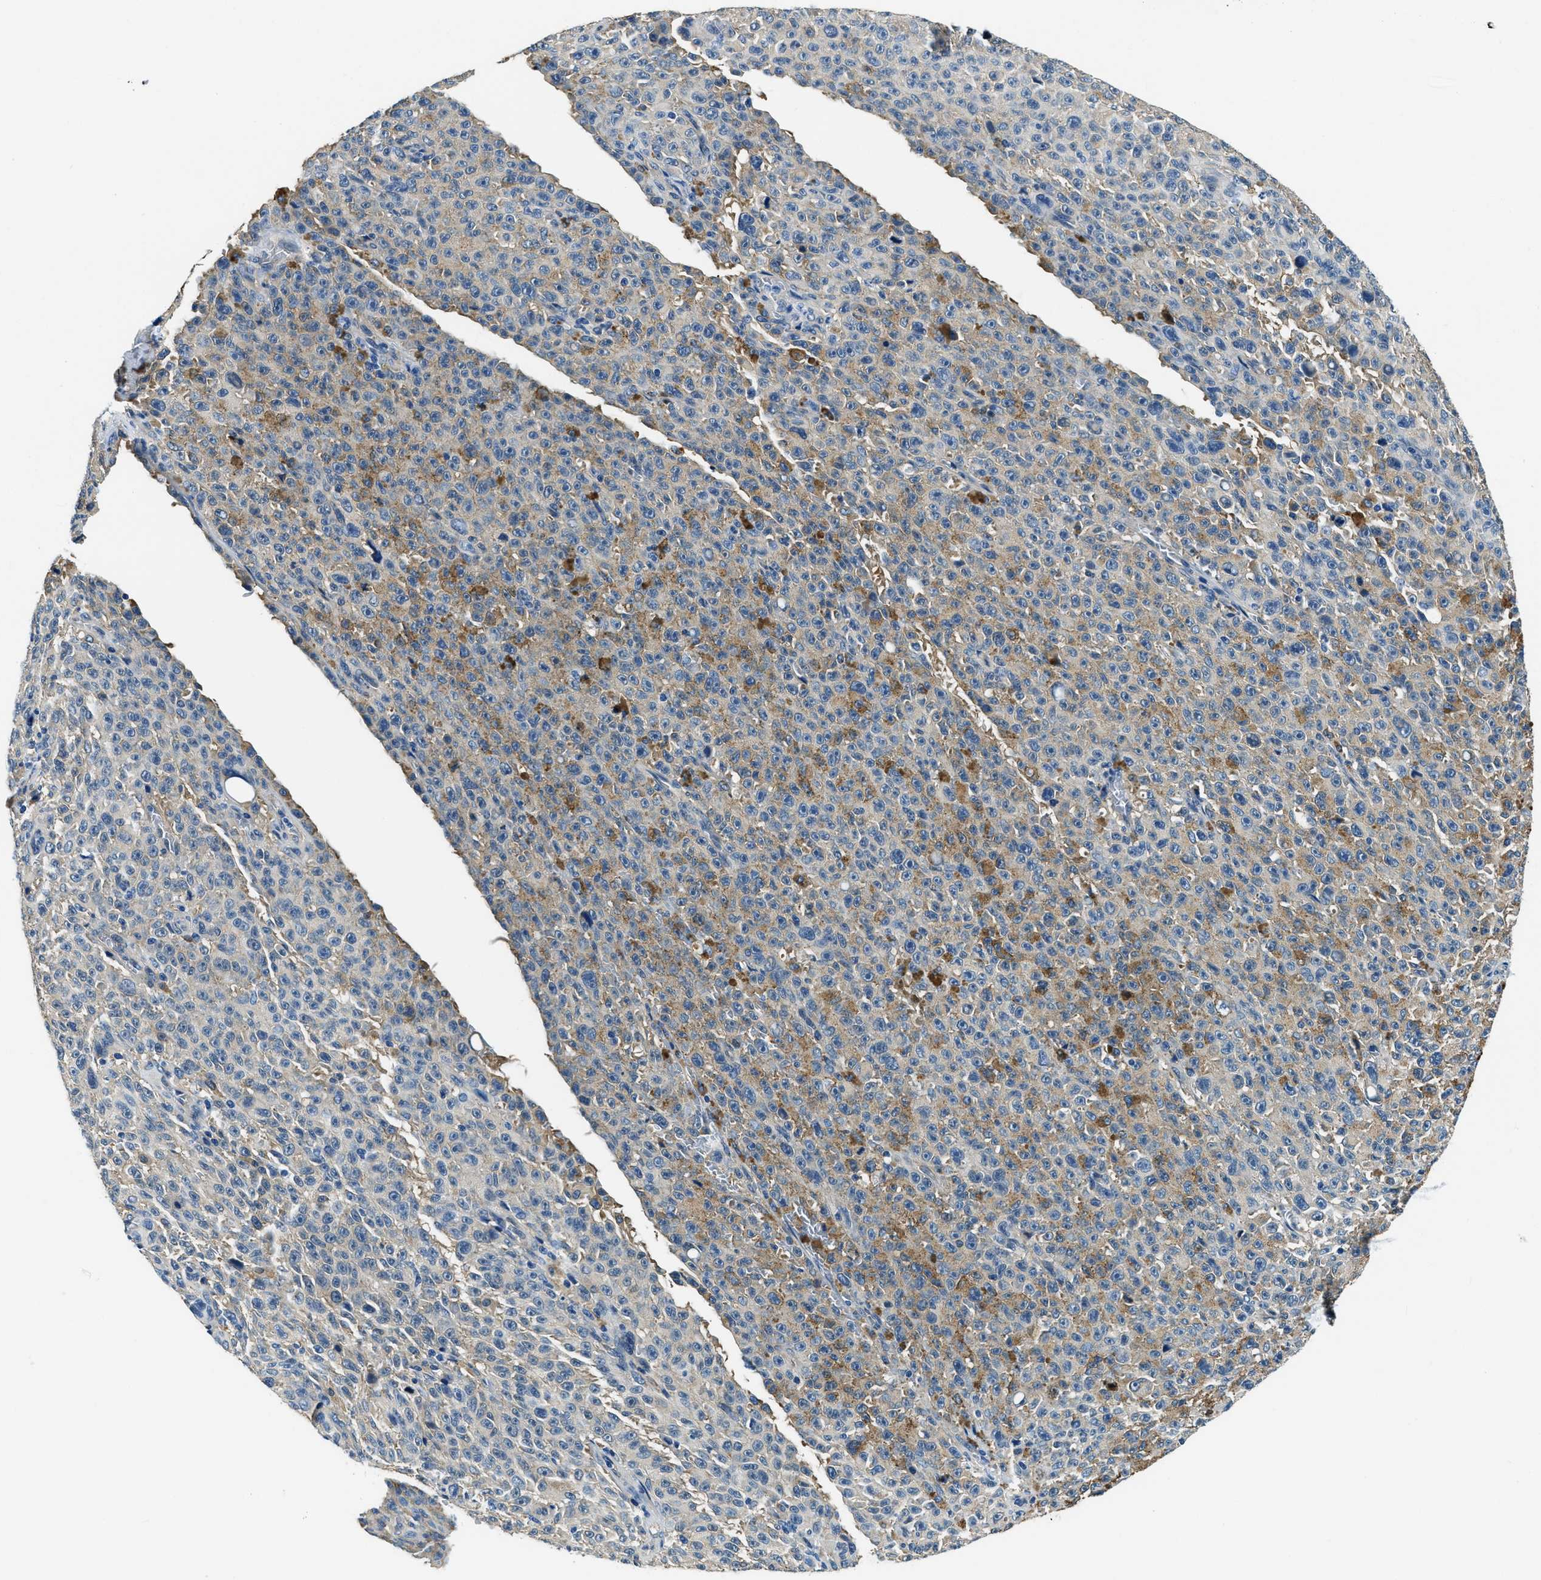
{"staining": {"intensity": "moderate", "quantity": "<25%", "location": "cytoplasmic/membranous"}, "tissue": "melanoma", "cell_type": "Tumor cells", "image_type": "cancer", "snomed": [{"axis": "morphology", "description": "Malignant melanoma, NOS"}, {"axis": "topography", "description": "Skin"}], "caption": "This is an image of immunohistochemistry (IHC) staining of melanoma, which shows moderate expression in the cytoplasmic/membranous of tumor cells.", "gene": "TWF1", "patient": {"sex": "female", "age": 82}}